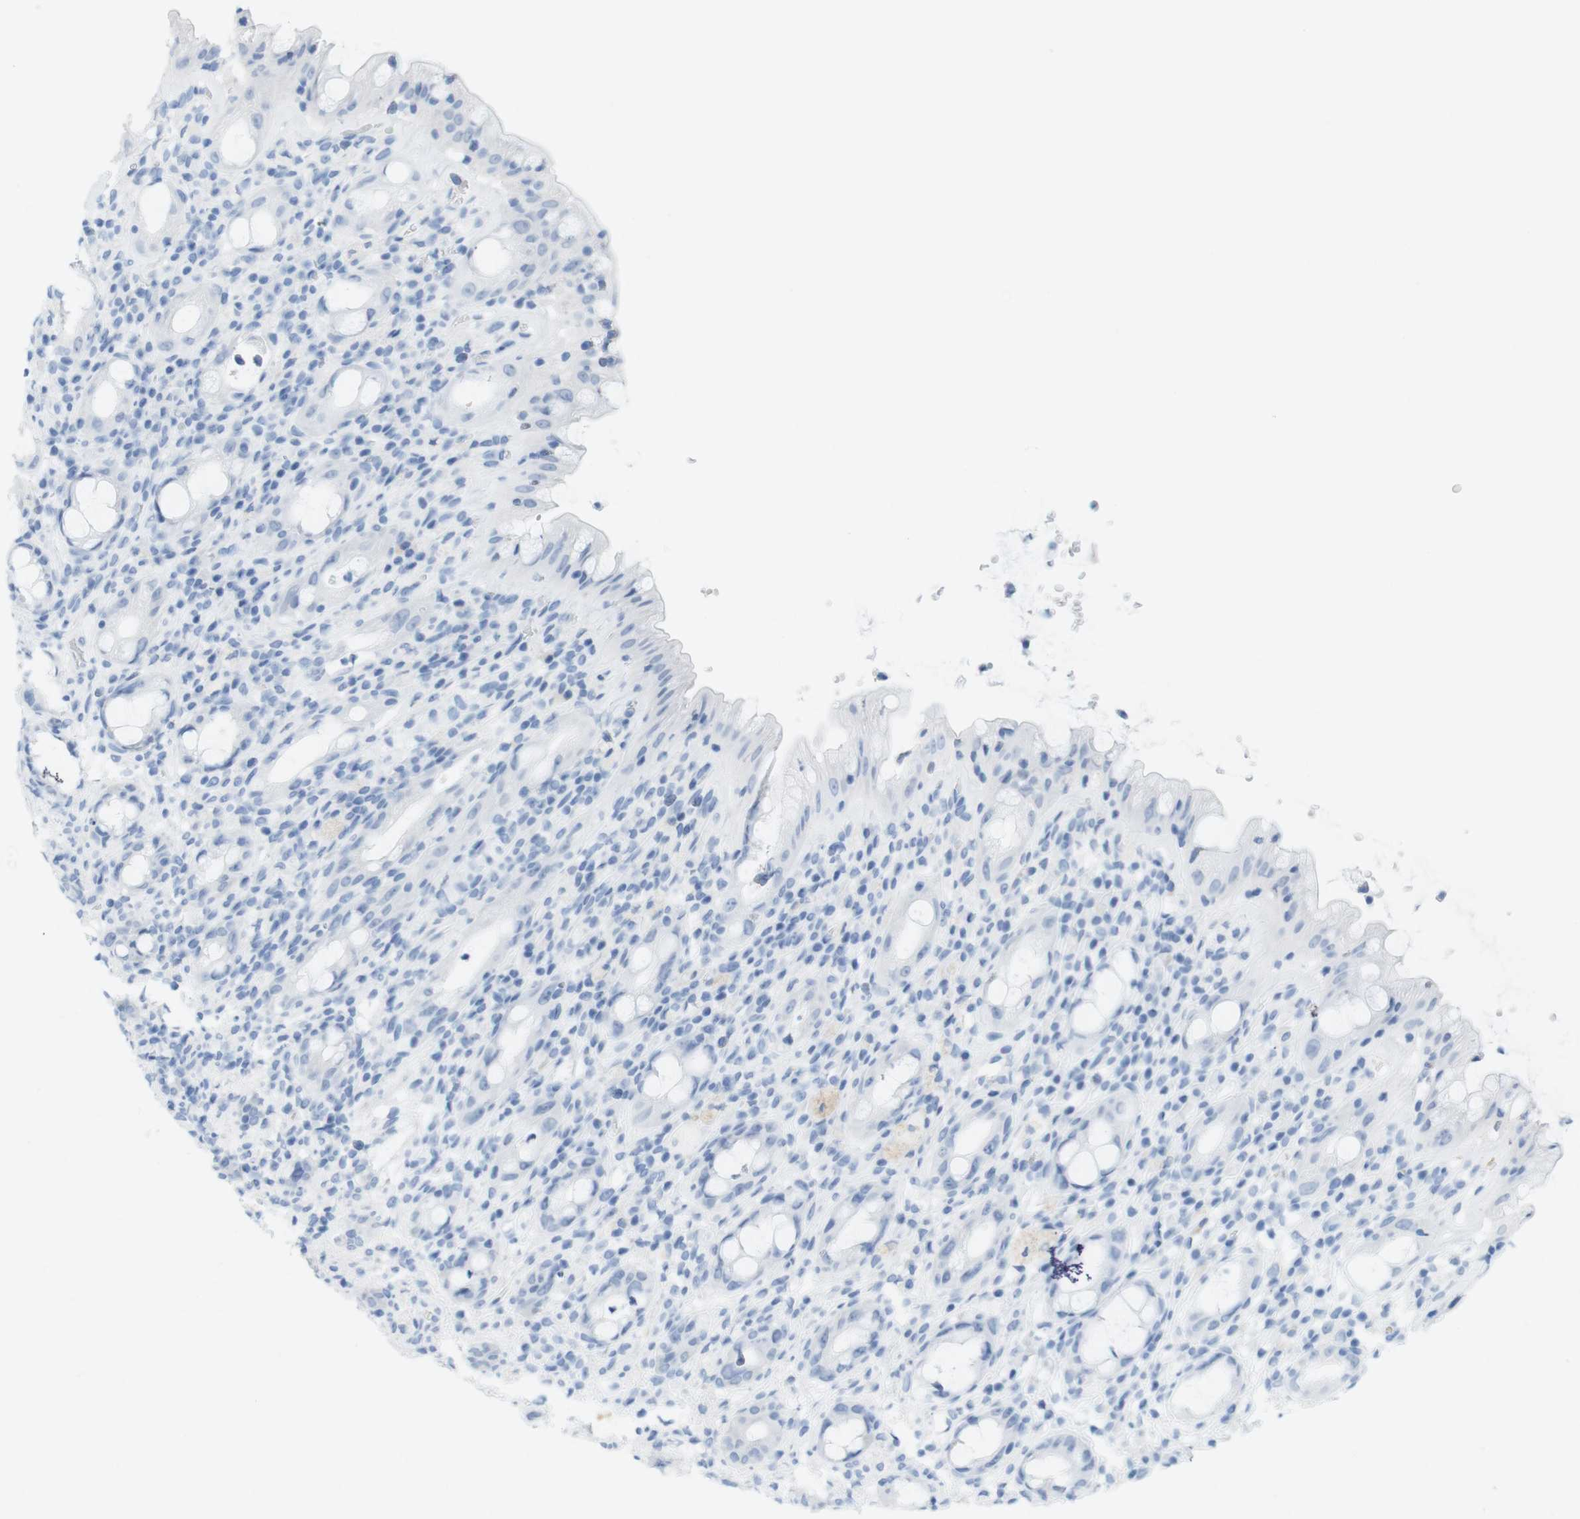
{"staining": {"intensity": "negative", "quantity": "none", "location": "none"}, "tissue": "rectum", "cell_type": "Glandular cells", "image_type": "normal", "snomed": [{"axis": "morphology", "description": "Normal tissue, NOS"}, {"axis": "topography", "description": "Rectum"}], "caption": "This is an immunohistochemistry photomicrograph of normal human rectum. There is no staining in glandular cells.", "gene": "TNNT2", "patient": {"sex": "male", "age": 44}}